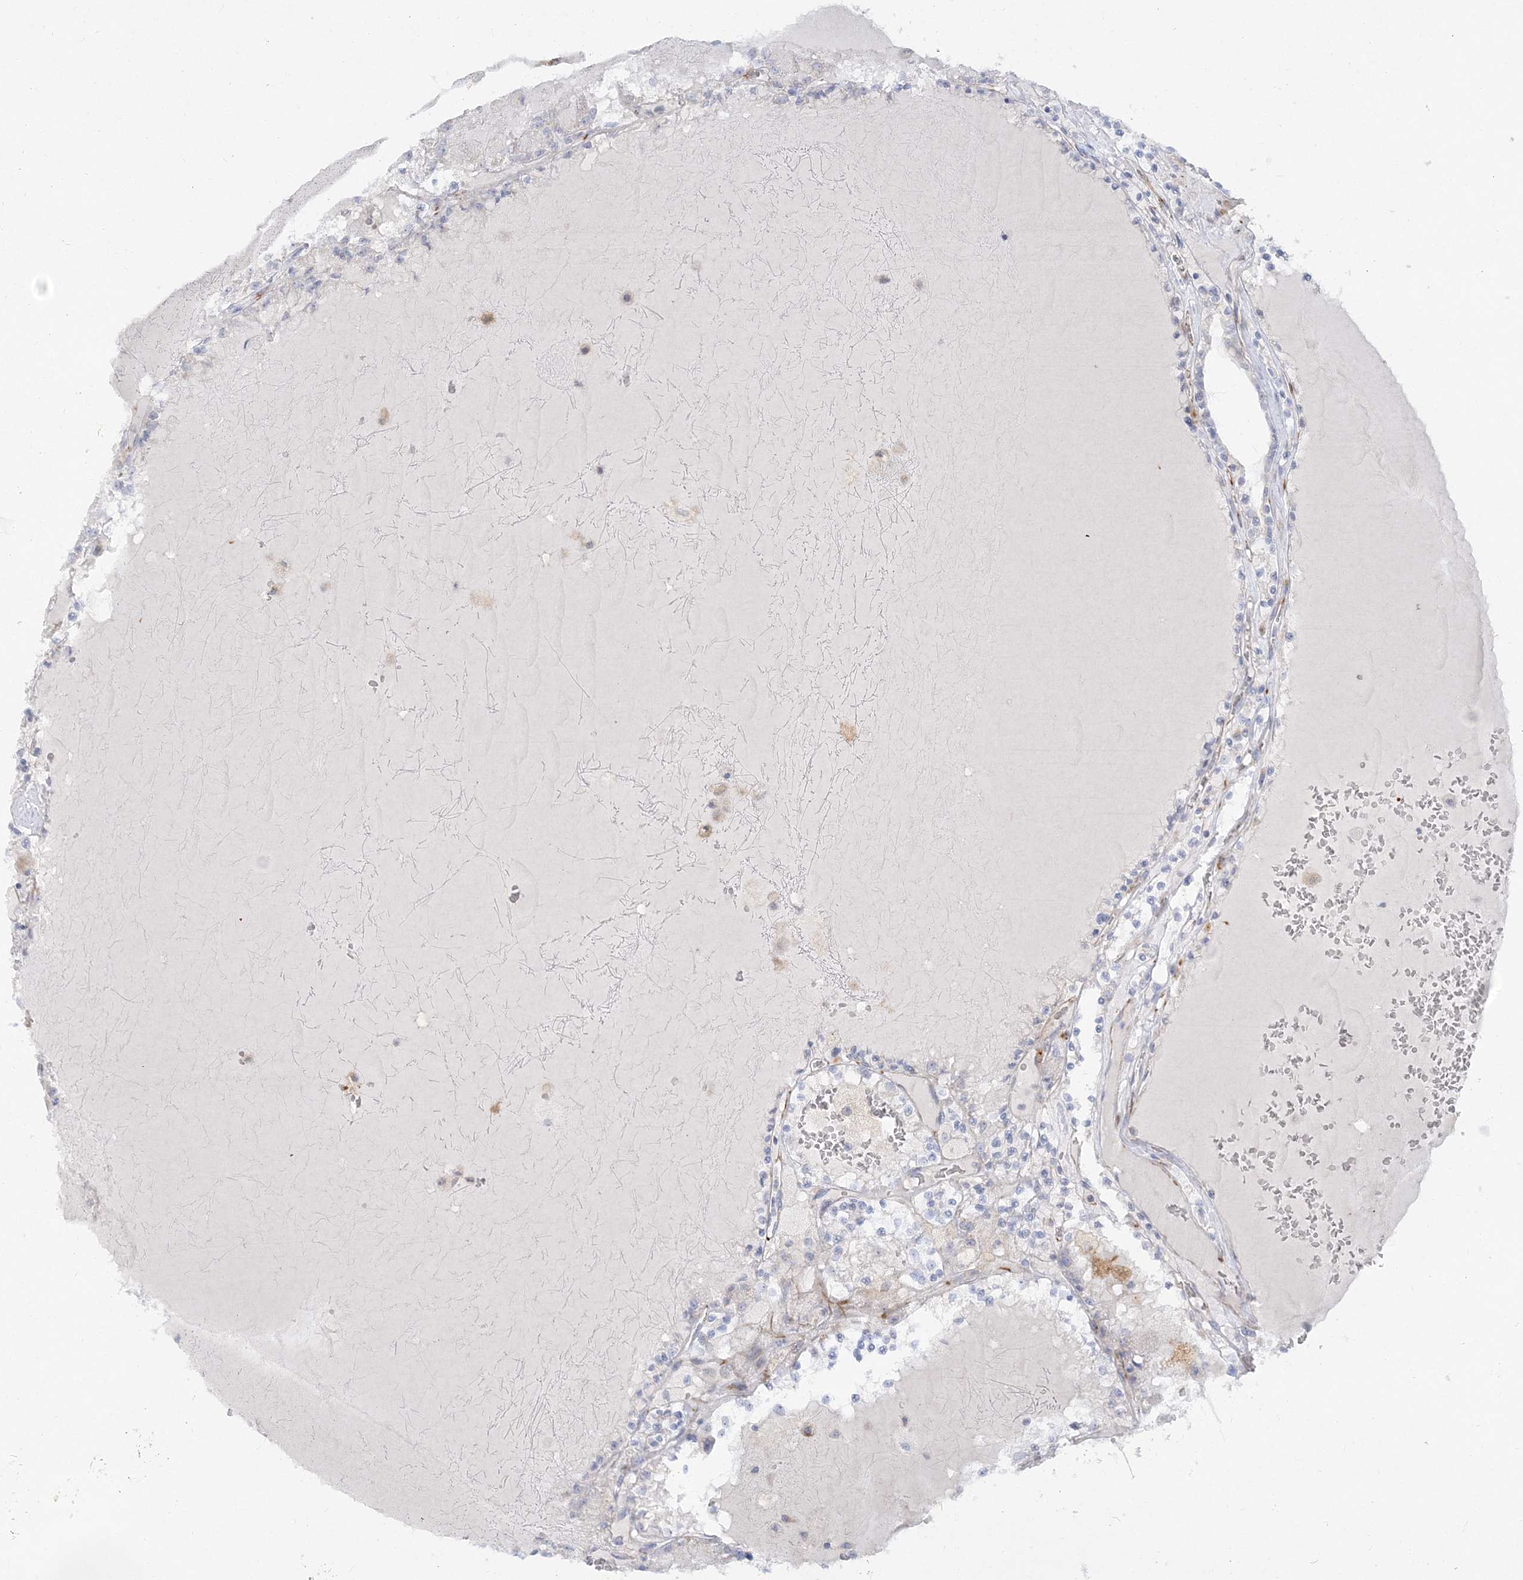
{"staining": {"intensity": "negative", "quantity": "none", "location": "none"}, "tissue": "renal cancer", "cell_type": "Tumor cells", "image_type": "cancer", "snomed": [{"axis": "morphology", "description": "Adenocarcinoma, NOS"}, {"axis": "topography", "description": "Kidney"}], "caption": "Tumor cells are negative for brown protein staining in adenocarcinoma (renal).", "gene": "GPAT2", "patient": {"sex": "female", "age": 56}}